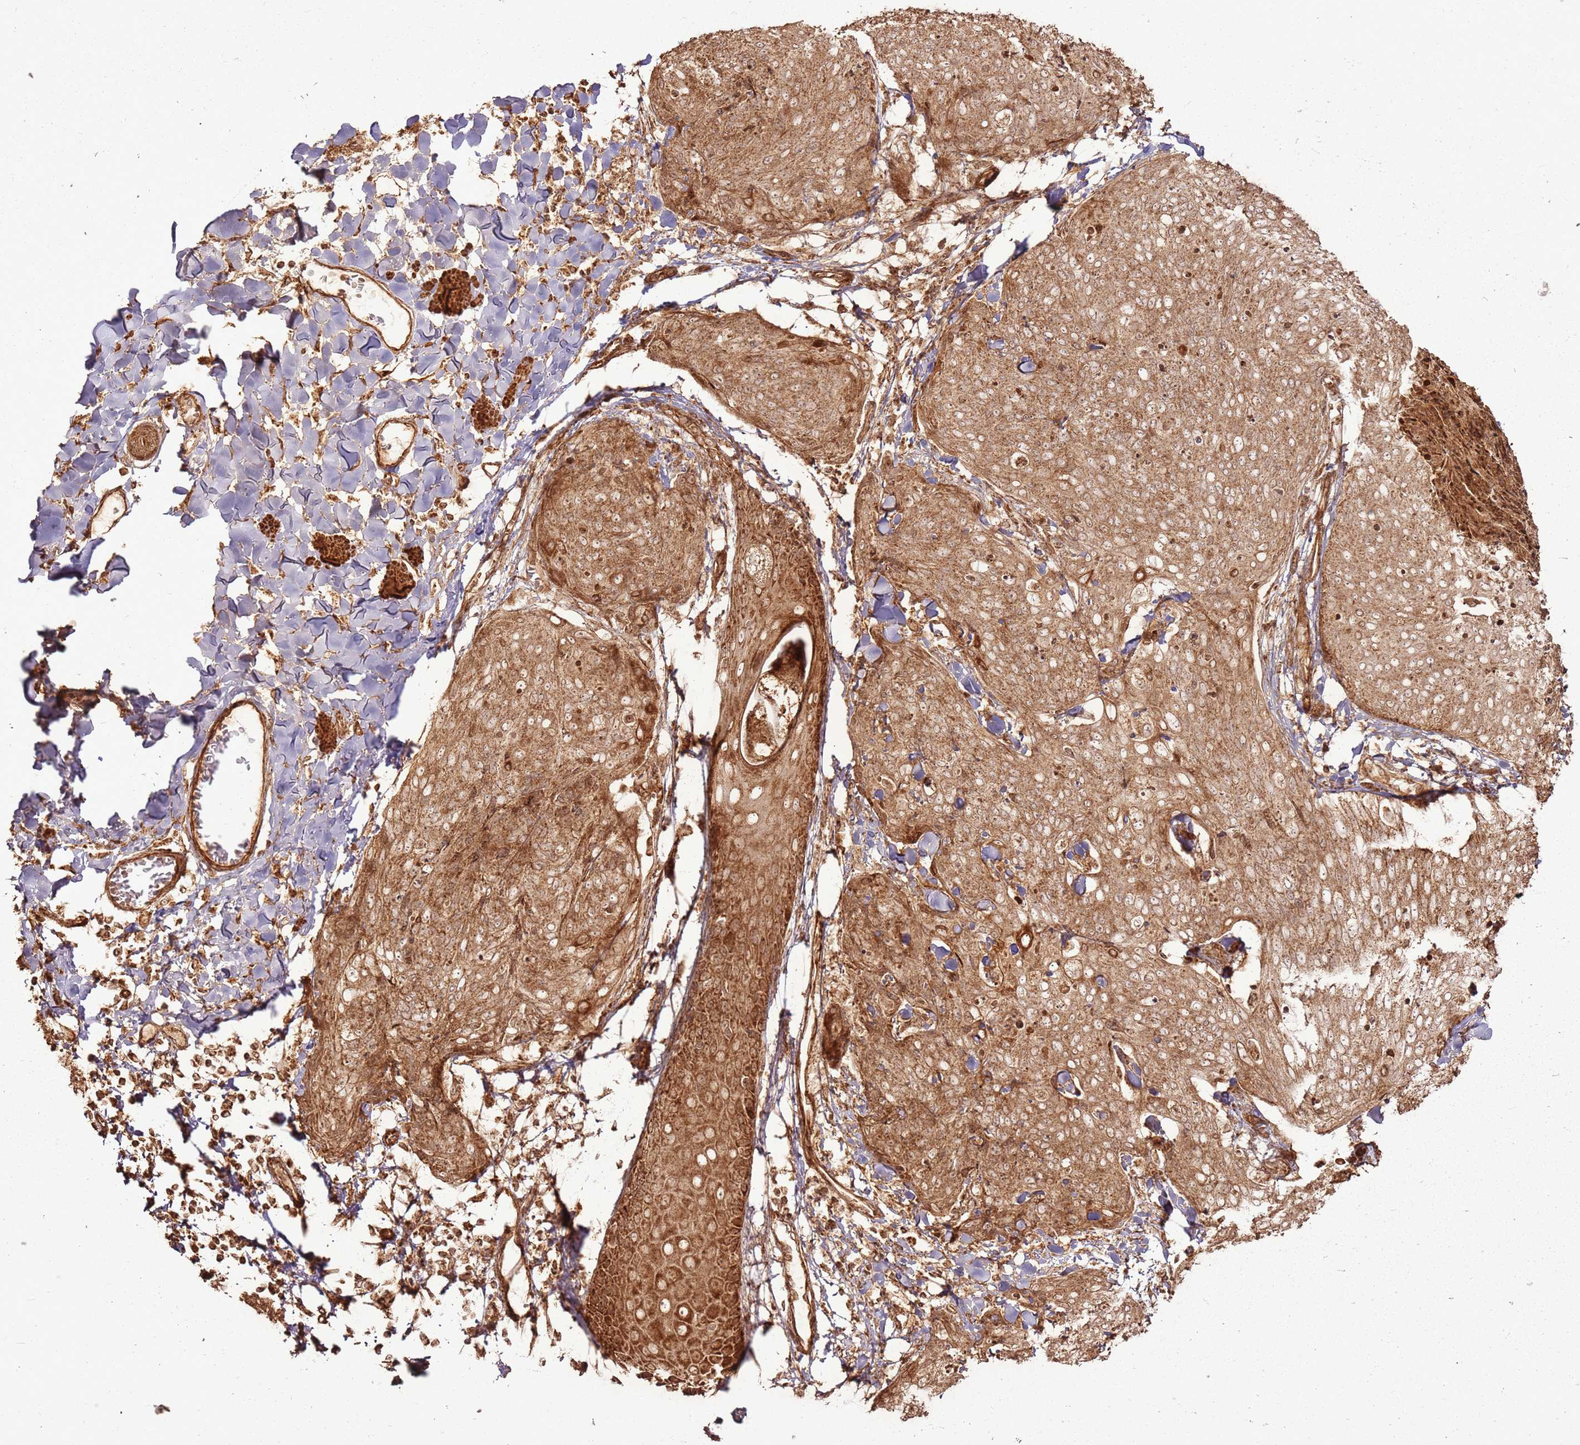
{"staining": {"intensity": "moderate", "quantity": ">75%", "location": "cytoplasmic/membranous"}, "tissue": "skin cancer", "cell_type": "Tumor cells", "image_type": "cancer", "snomed": [{"axis": "morphology", "description": "Squamous cell carcinoma, NOS"}, {"axis": "topography", "description": "Skin"}, {"axis": "topography", "description": "Vulva"}], "caption": "Moderate cytoplasmic/membranous expression for a protein is present in approximately >75% of tumor cells of squamous cell carcinoma (skin) using IHC.", "gene": "MRPS6", "patient": {"sex": "female", "age": 85}}